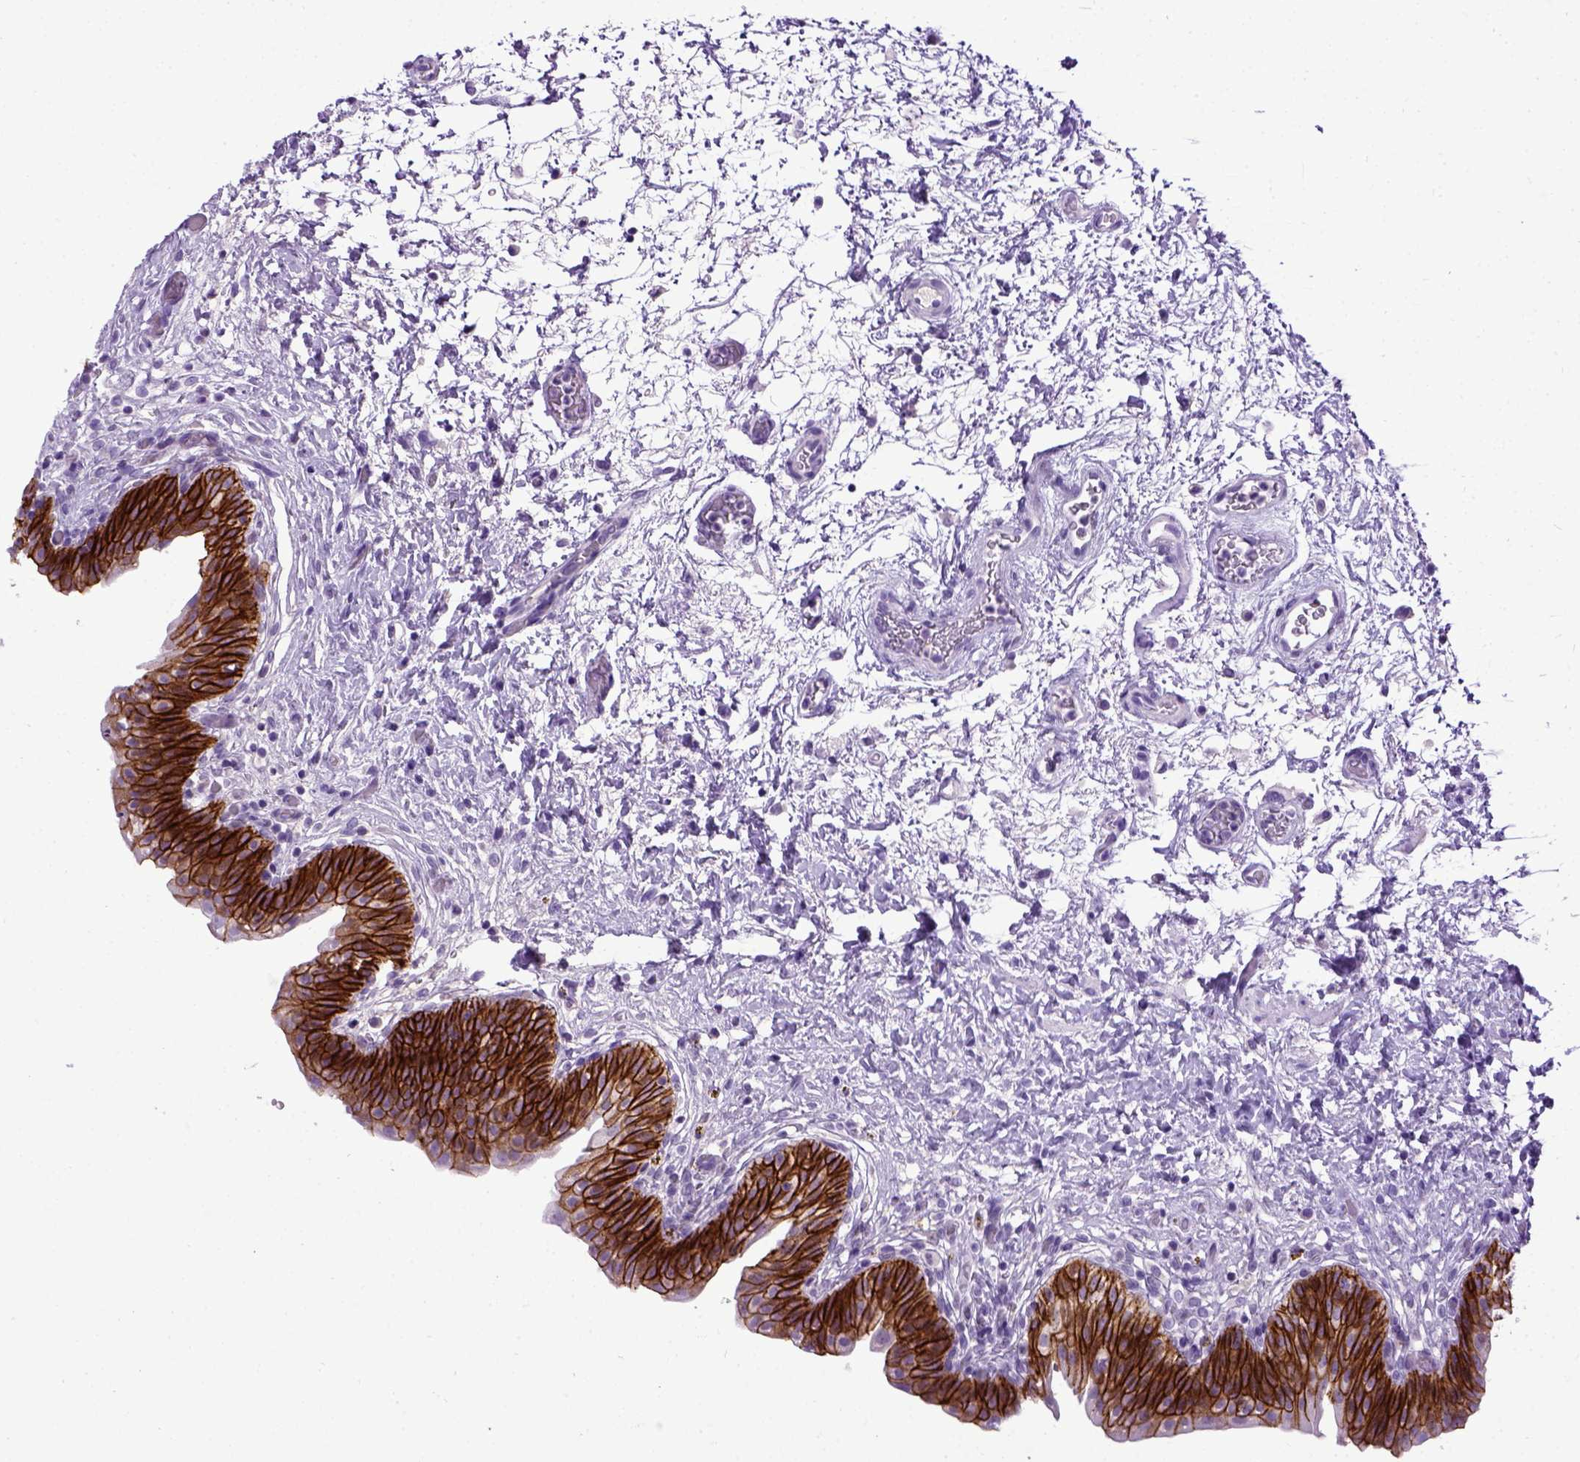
{"staining": {"intensity": "strong", "quantity": ">75%", "location": "cytoplasmic/membranous"}, "tissue": "urinary bladder", "cell_type": "Urothelial cells", "image_type": "normal", "snomed": [{"axis": "morphology", "description": "Normal tissue, NOS"}, {"axis": "topography", "description": "Urinary bladder"}], "caption": "Protein staining of normal urinary bladder demonstrates strong cytoplasmic/membranous positivity in approximately >75% of urothelial cells.", "gene": "CDH1", "patient": {"sex": "male", "age": 69}}